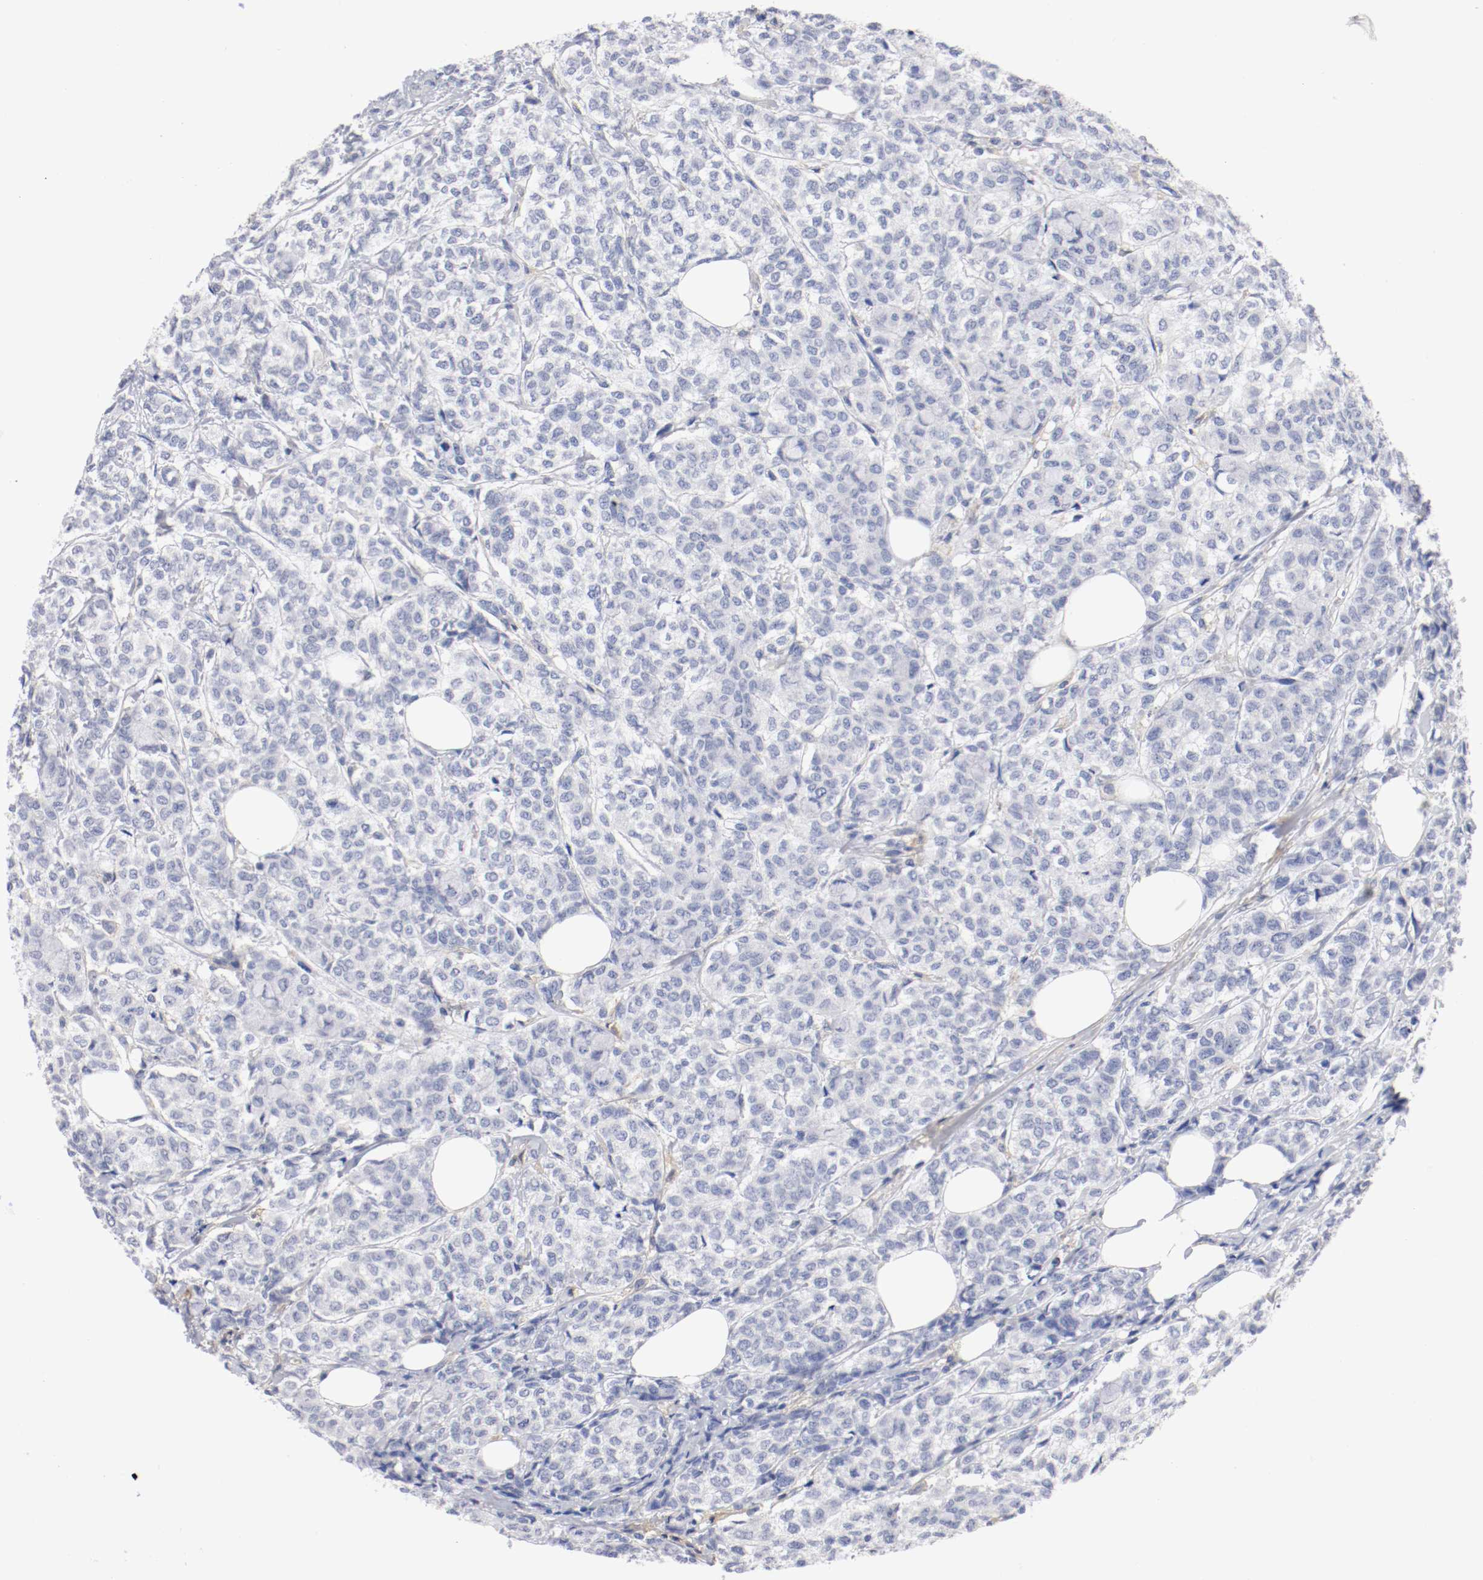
{"staining": {"intensity": "negative", "quantity": "none", "location": "none"}, "tissue": "breast cancer", "cell_type": "Tumor cells", "image_type": "cancer", "snomed": [{"axis": "morphology", "description": "Lobular carcinoma"}, {"axis": "topography", "description": "Breast"}], "caption": "The image demonstrates no significant staining in tumor cells of breast cancer (lobular carcinoma).", "gene": "FGFBP1", "patient": {"sex": "female", "age": 60}}